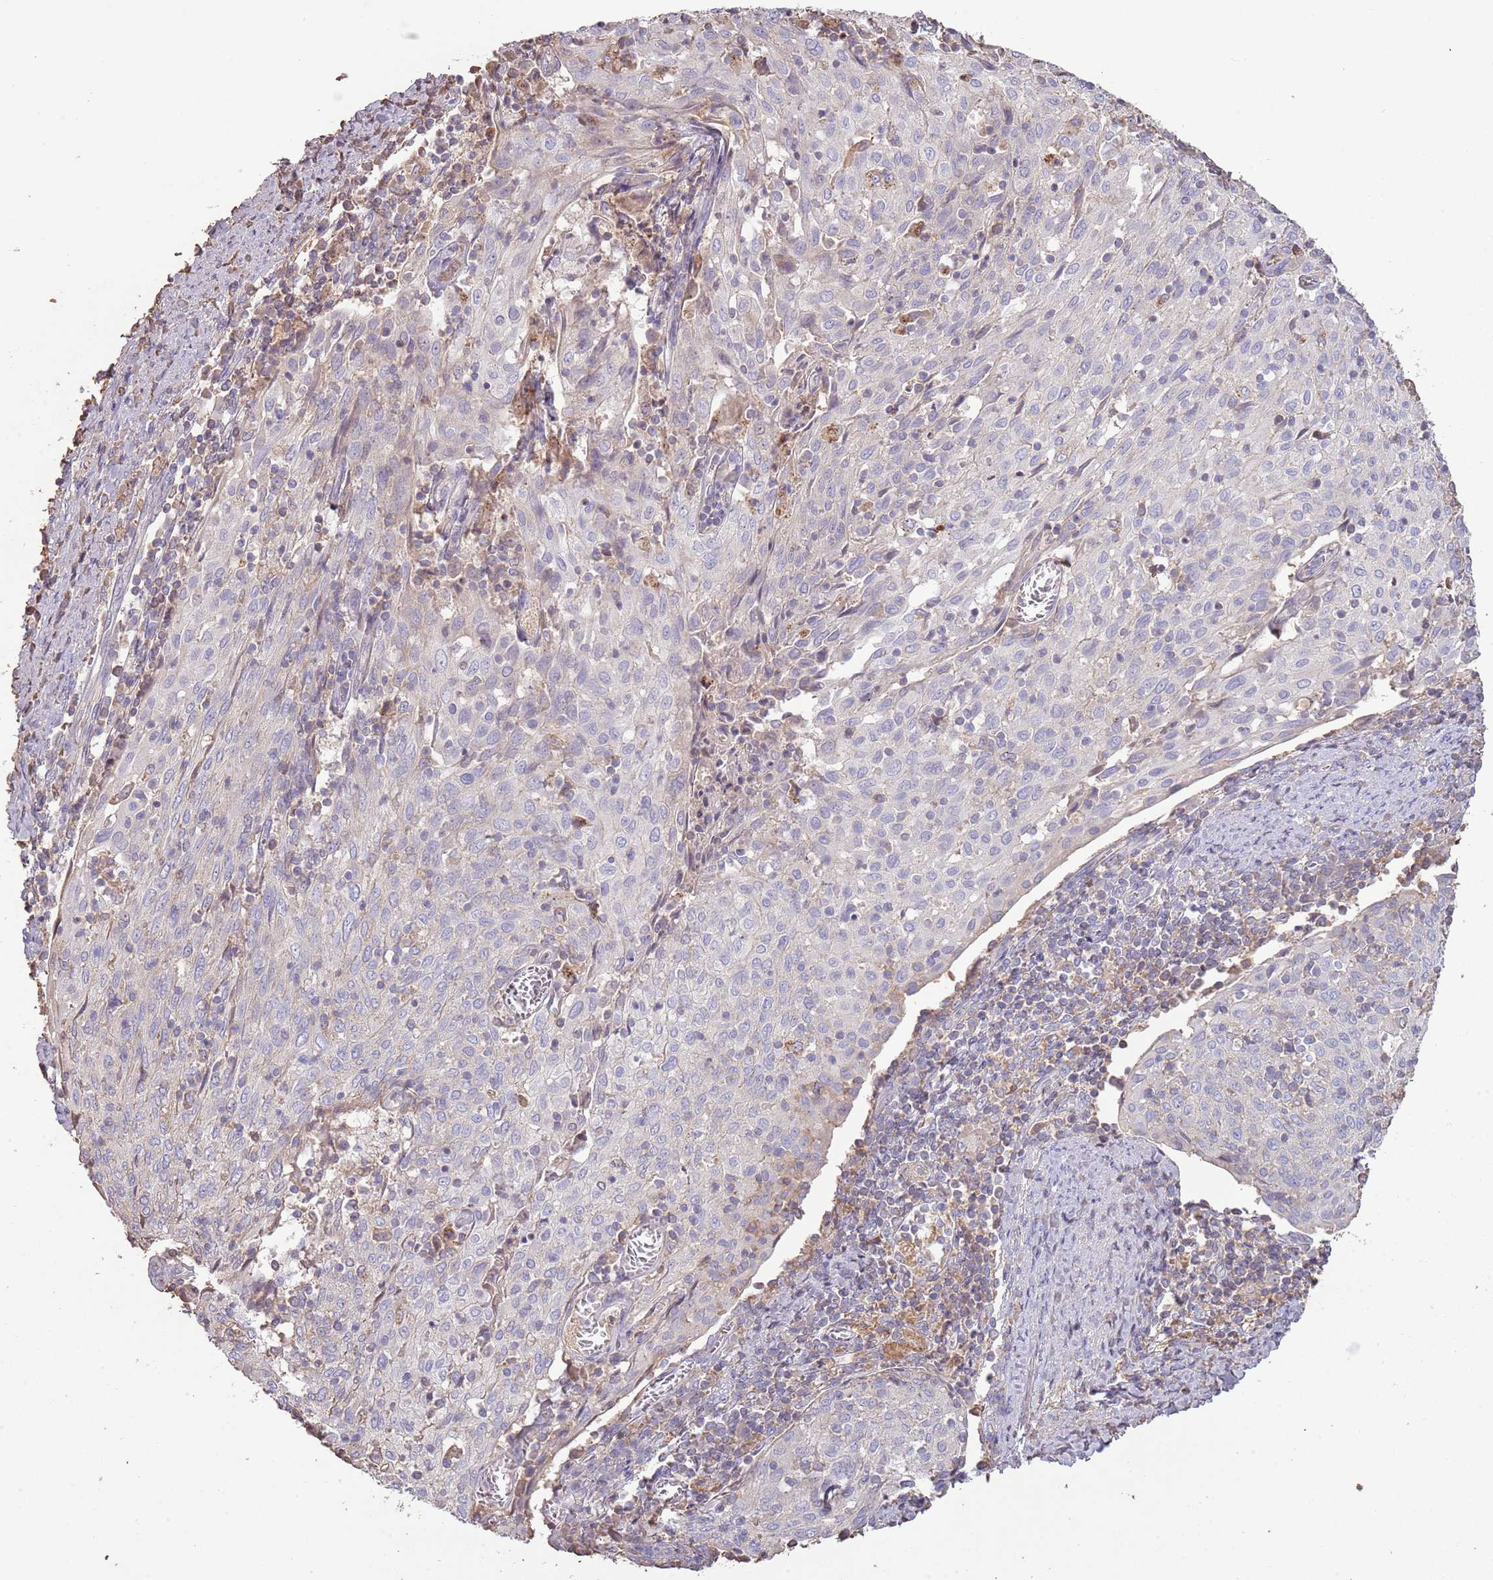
{"staining": {"intensity": "negative", "quantity": "none", "location": "none"}, "tissue": "cervical cancer", "cell_type": "Tumor cells", "image_type": "cancer", "snomed": [{"axis": "morphology", "description": "Squamous cell carcinoma, NOS"}, {"axis": "topography", "description": "Cervix"}], "caption": "High magnification brightfield microscopy of squamous cell carcinoma (cervical) stained with DAB (brown) and counterstained with hematoxylin (blue): tumor cells show no significant positivity.", "gene": "FECH", "patient": {"sex": "female", "age": 52}}